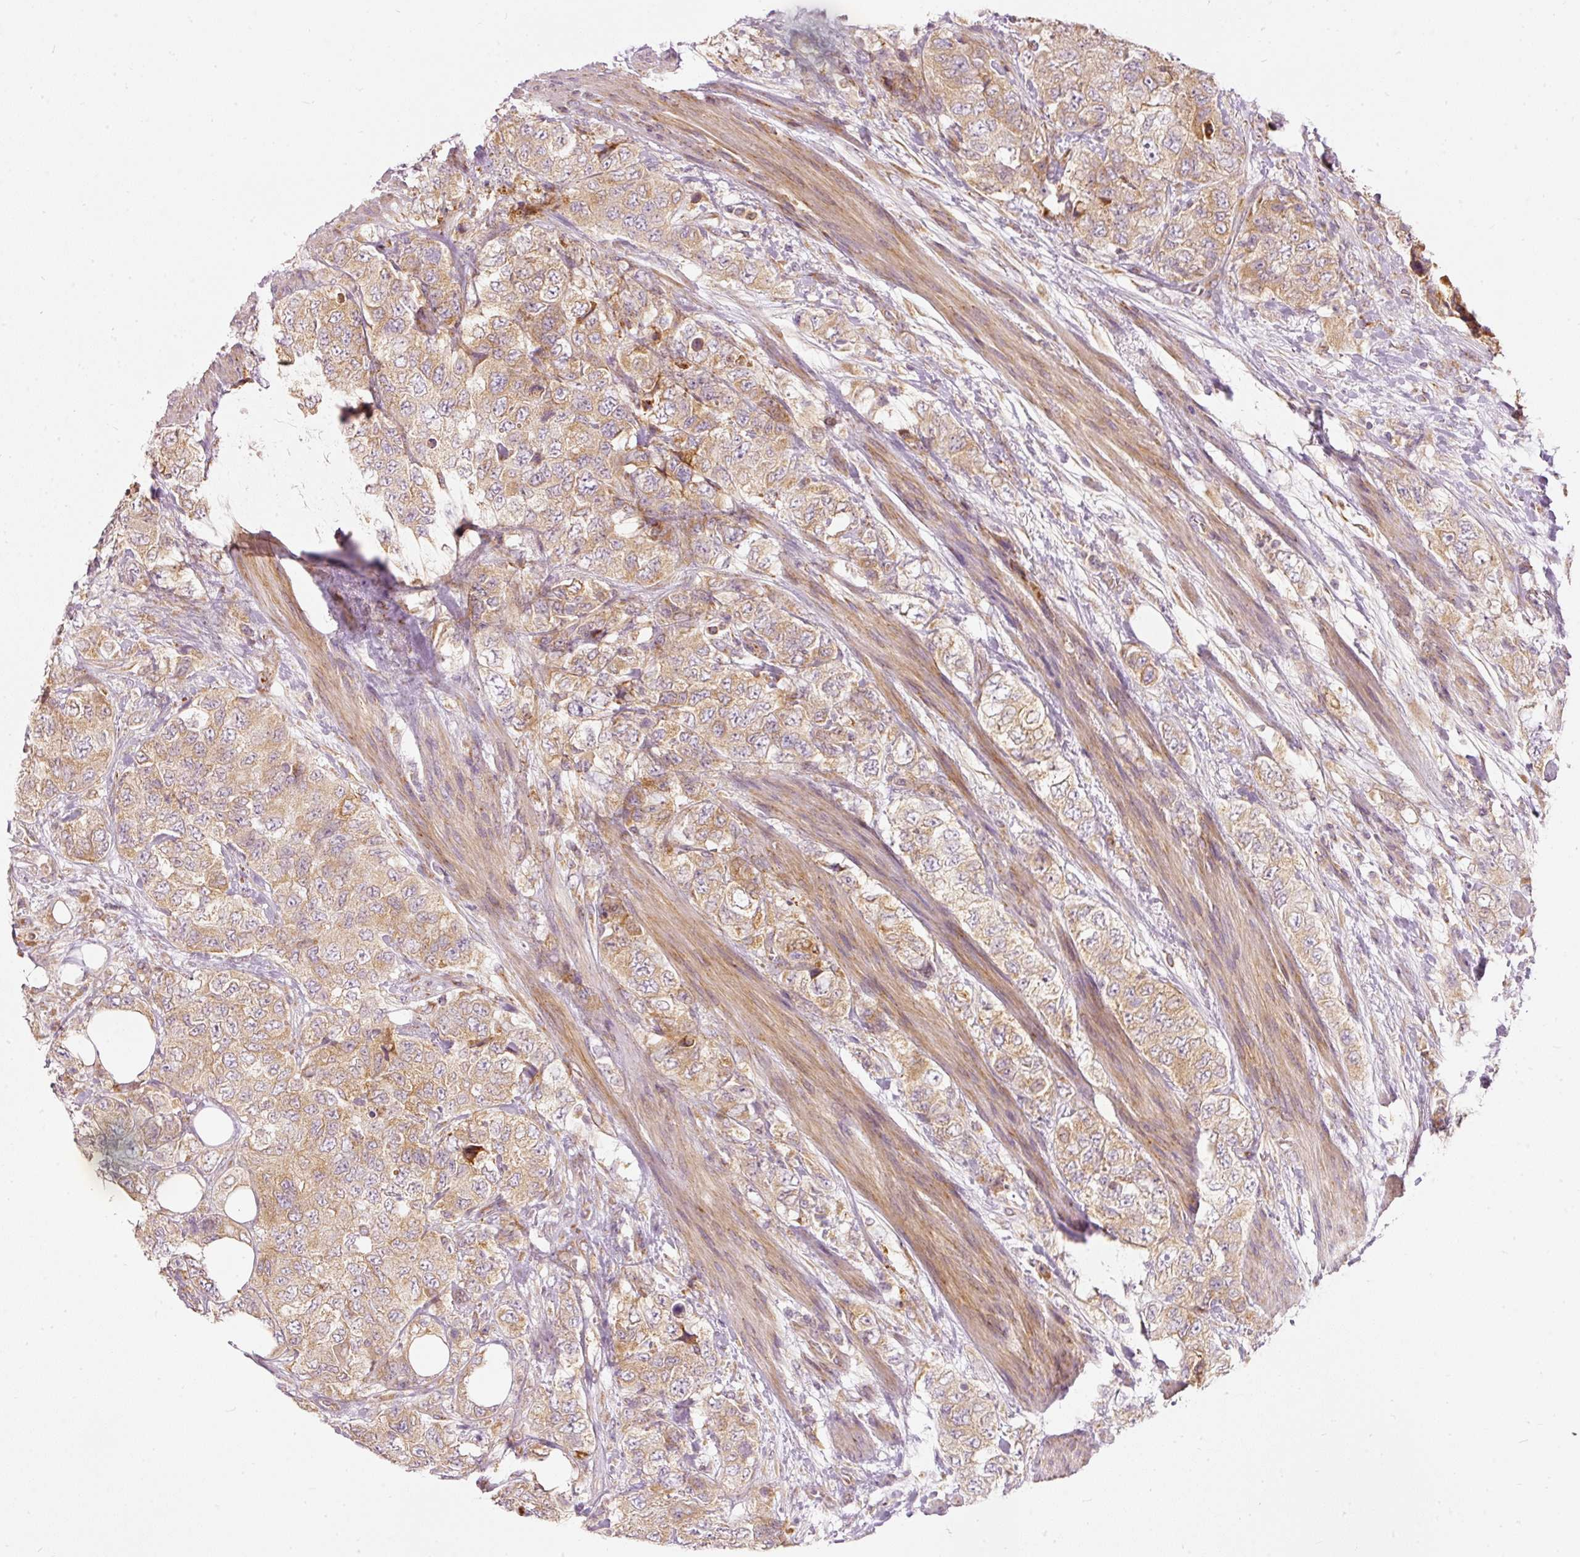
{"staining": {"intensity": "moderate", "quantity": ">75%", "location": "cytoplasmic/membranous"}, "tissue": "urothelial cancer", "cell_type": "Tumor cells", "image_type": "cancer", "snomed": [{"axis": "morphology", "description": "Urothelial carcinoma, High grade"}, {"axis": "topography", "description": "Urinary bladder"}], "caption": "A micrograph of human high-grade urothelial carcinoma stained for a protein demonstrates moderate cytoplasmic/membranous brown staining in tumor cells. The protein is stained brown, and the nuclei are stained in blue (DAB (3,3'-diaminobenzidine) IHC with brightfield microscopy, high magnification).", "gene": "SNAPC5", "patient": {"sex": "female", "age": 78}}